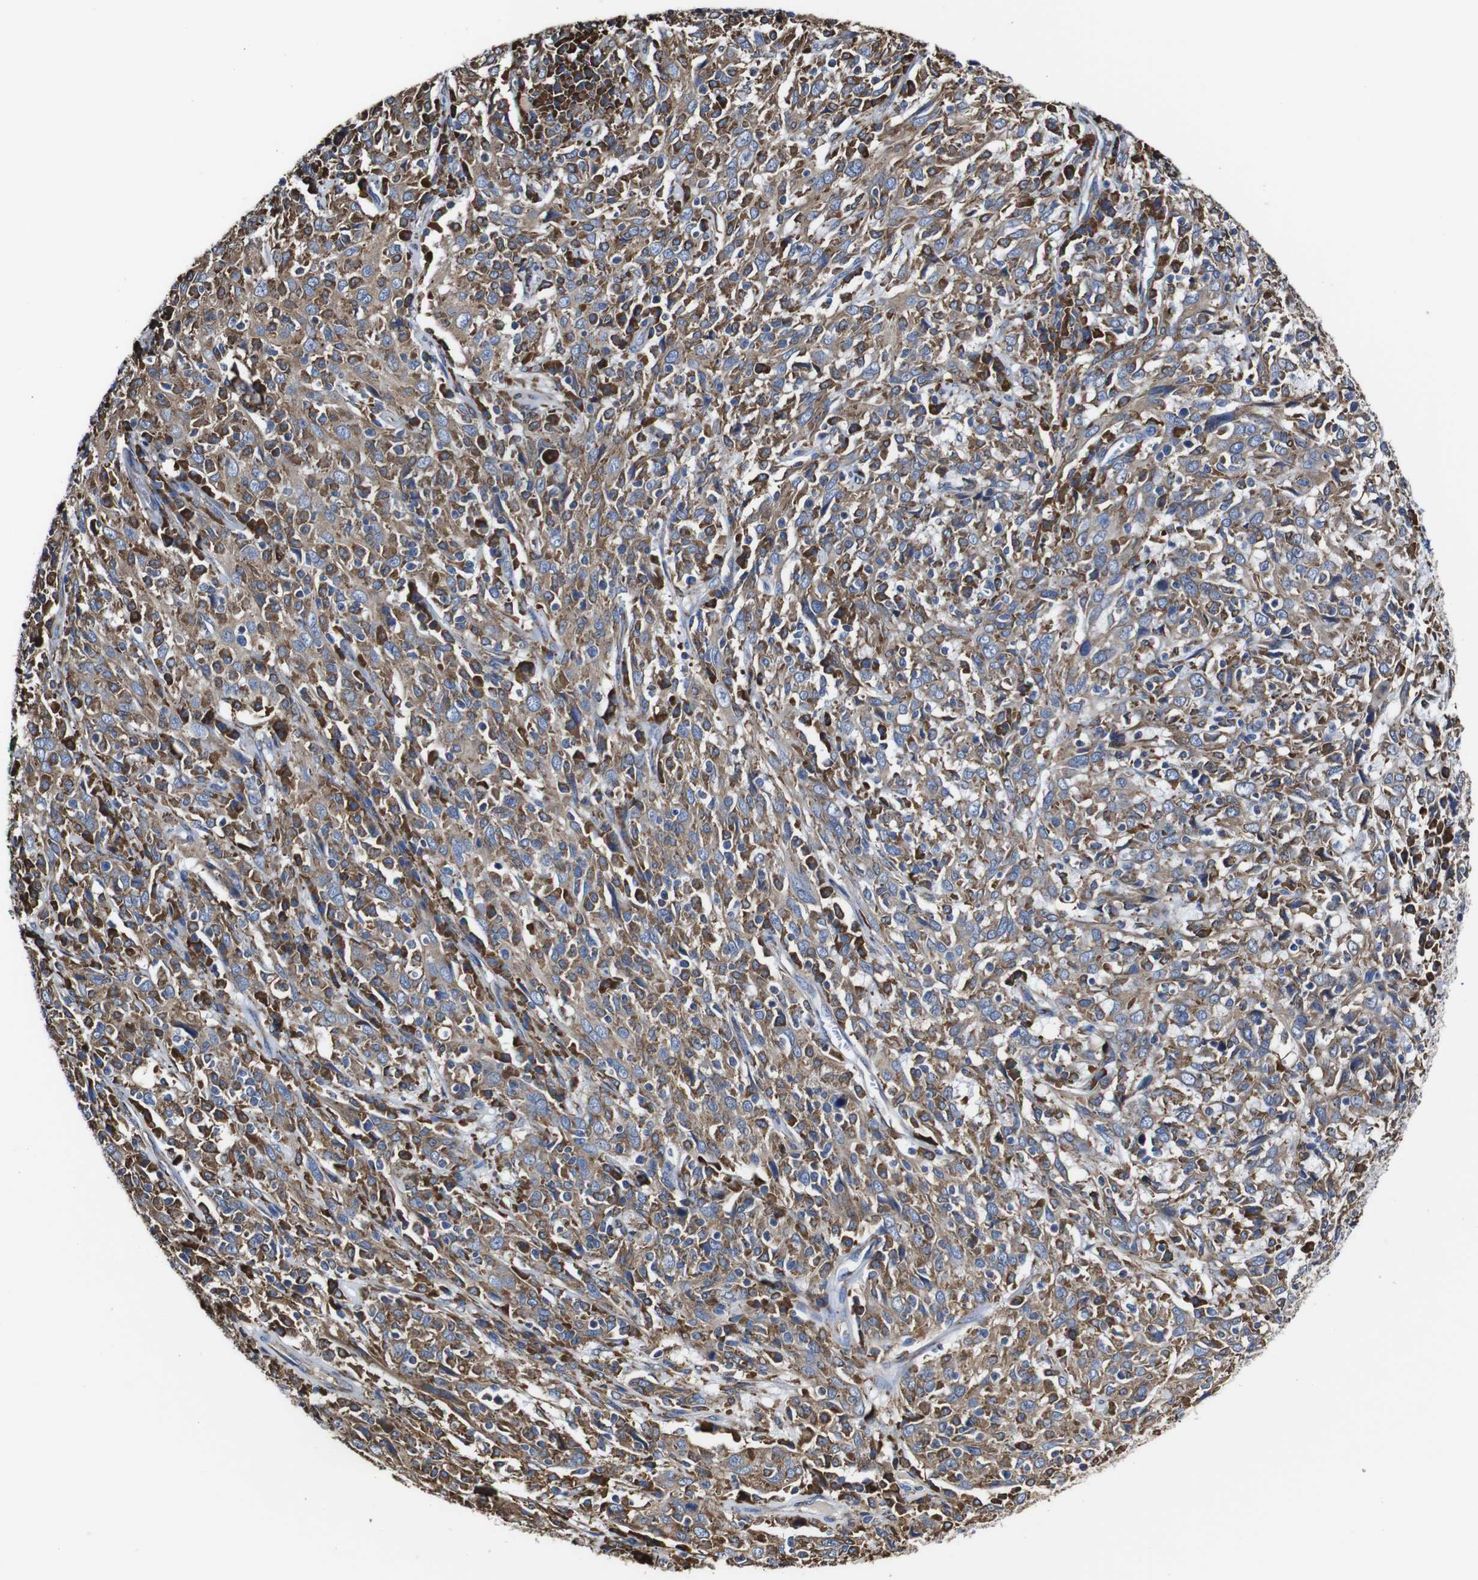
{"staining": {"intensity": "moderate", "quantity": ">75%", "location": "cytoplasmic/membranous"}, "tissue": "cervical cancer", "cell_type": "Tumor cells", "image_type": "cancer", "snomed": [{"axis": "morphology", "description": "Squamous cell carcinoma, NOS"}, {"axis": "topography", "description": "Cervix"}], "caption": "Protein positivity by immunohistochemistry (IHC) reveals moderate cytoplasmic/membranous expression in approximately >75% of tumor cells in cervical cancer.", "gene": "PPIB", "patient": {"sex": "female", "age": 46}}